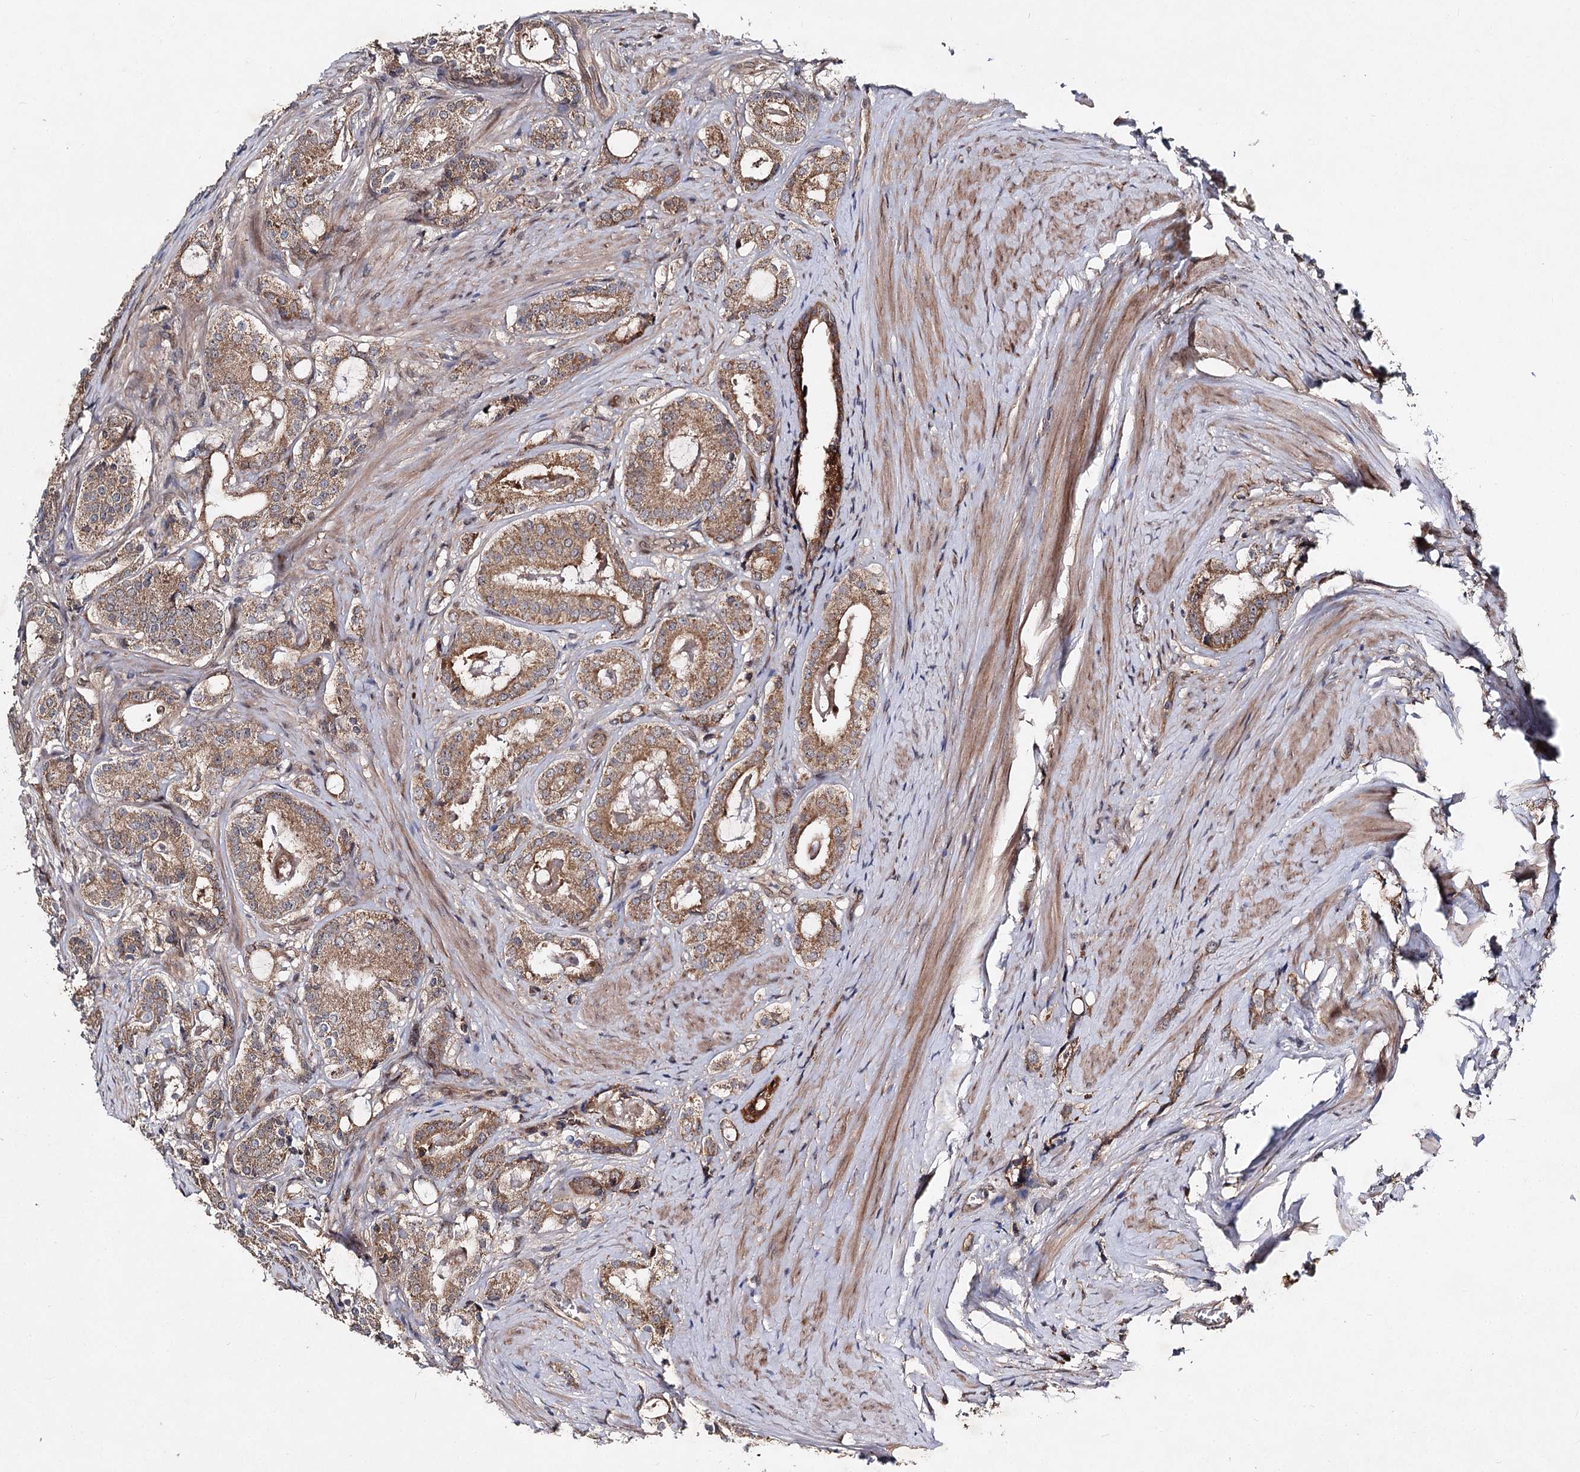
{"staining": {"intensity": "moderate", "quantity": ">75%", "location": "cytoplasmic/membranous"}, "tissue": "prostate cancer", "cell_type": "Tumor cells", "image_type": "cancer", "snomed": [{"axis": "morphology", "description": "Adenocarcinoma, High grade"}, {"axis": "topography", "description": "Prostate"}], "caption": "A brown stain labels moderate cytoplasmic/membranous expression of a protein in human adenocarcinoma (high-grade) (prostate) tumor cells.", "gene": "MSANTD2", "patient": {"sex": "male", "age": 63}}